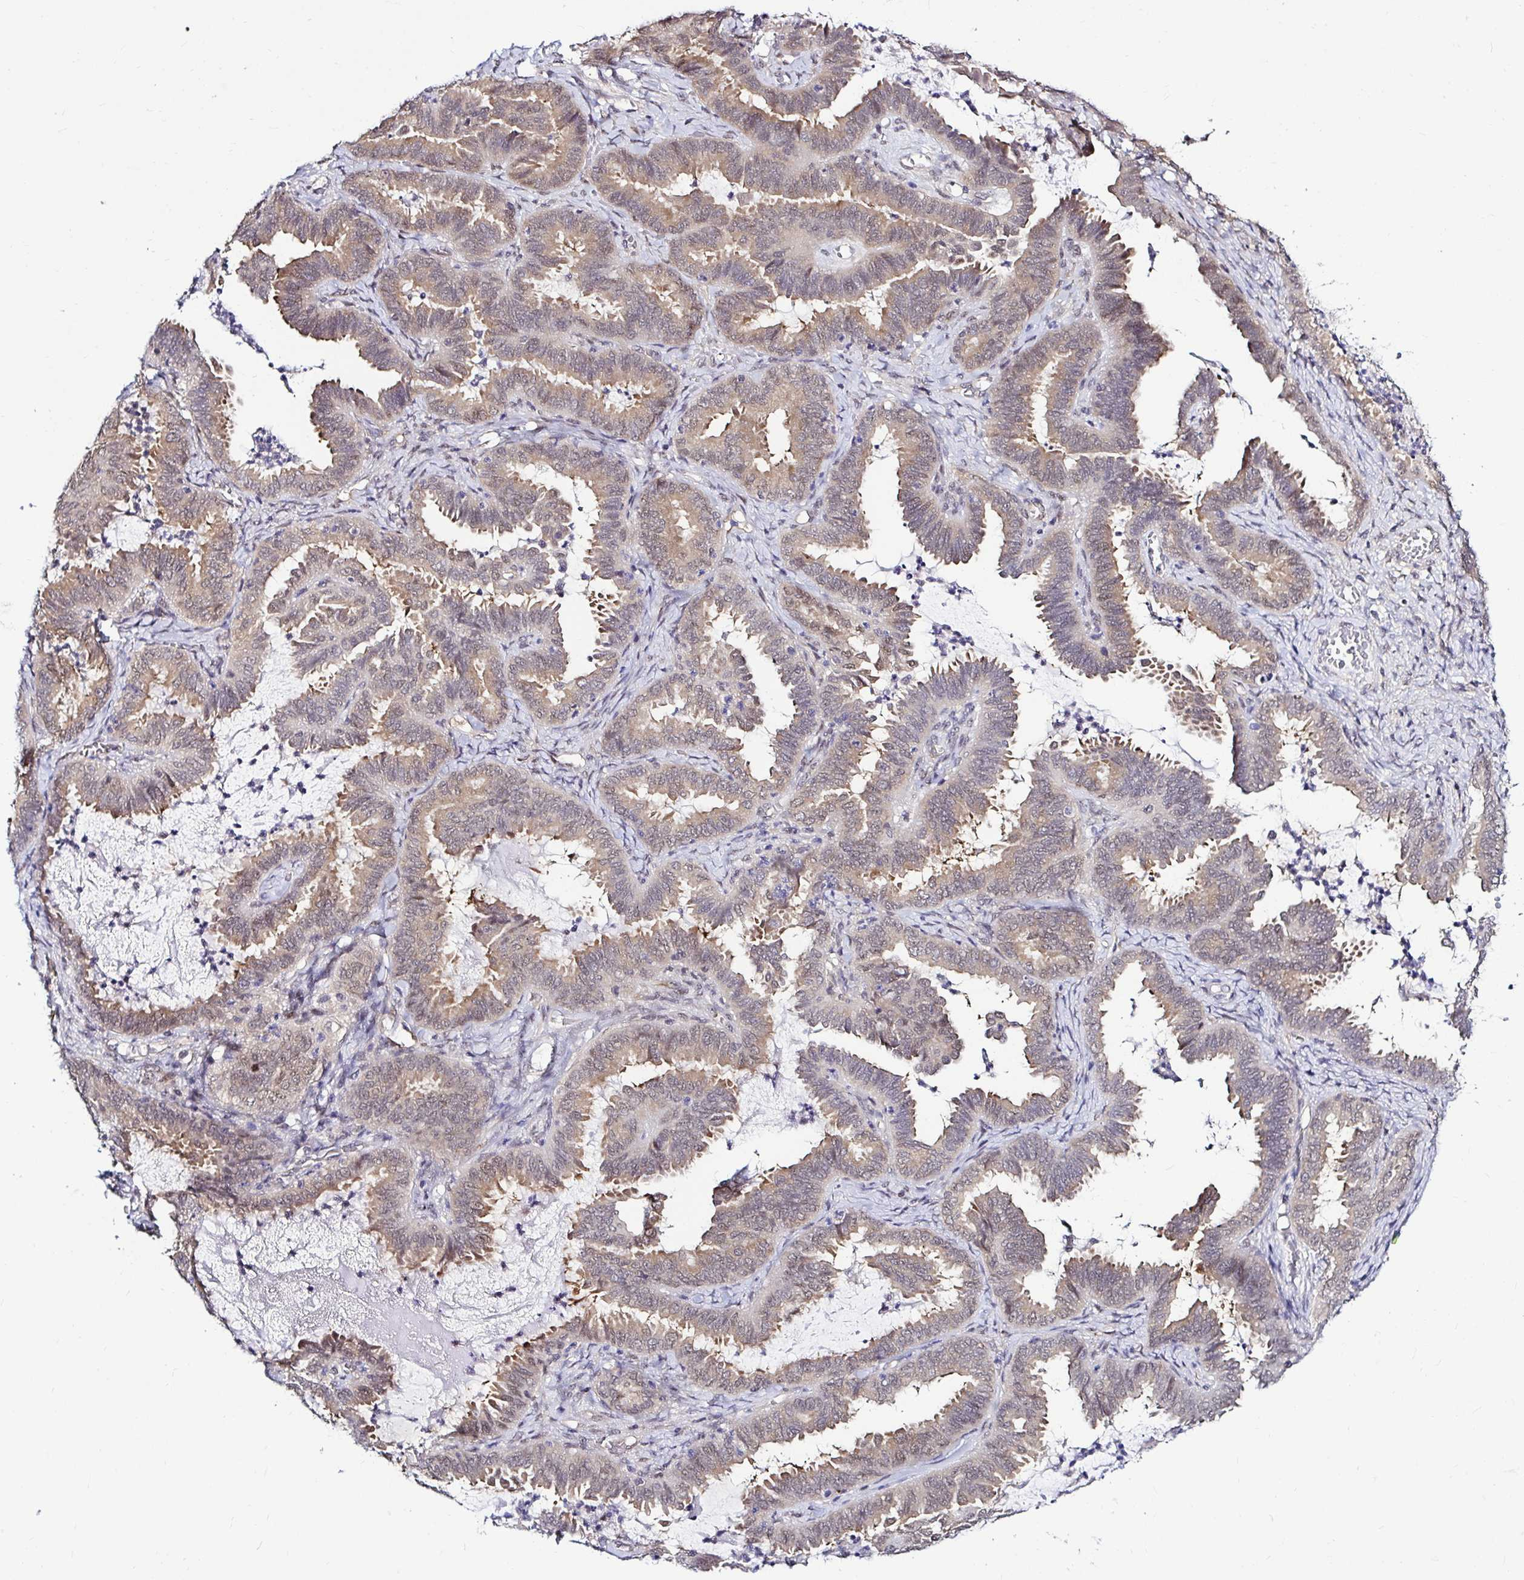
{"staining": {"intensity": "weak", "quantity": "25%-75%", "location": "cytoplasmic/membranous,nuclear"}, "tissue": "ovarian cancer", "cell_type": "Tumor cells", "image_type": "cancer", "snomed": [{"axis": "morphology", "description": "Carcinoma, endometroid"}, {"axis": "topography", "description": "Ovary"}], "caption": "A photomicrograph of human ovarian cancer stained for a protein exhibits weak cytoplasmic/membranous and nuclear brown staining in tumor cells. (Brightfield microscopy of DAB IHC at high magnification).", "gene": "PSMD3", "patient": {"sex": "female", "age": 70}}